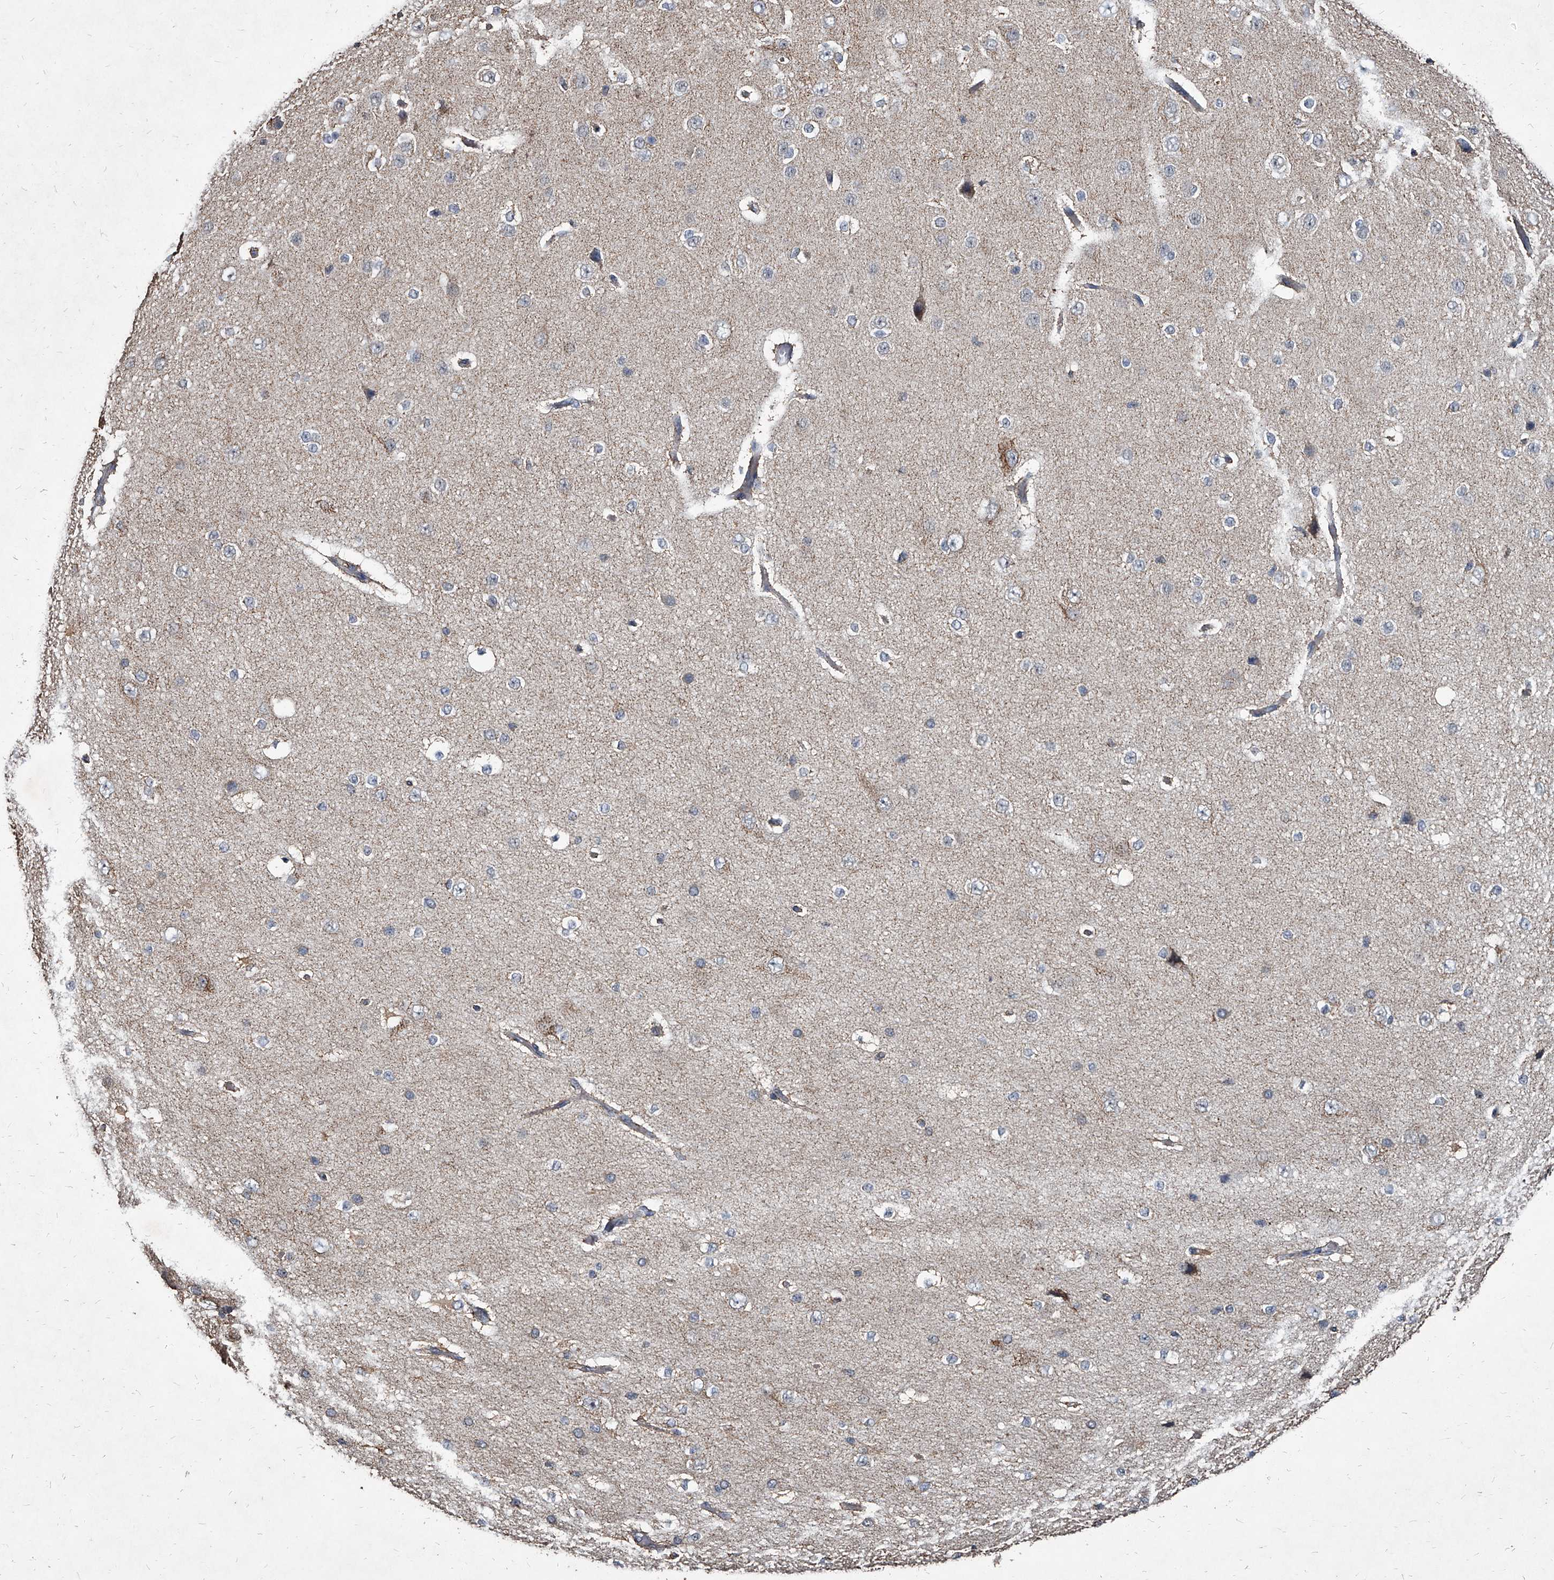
{"staining": {"intensity": "negative", "quantity": "none", "location": "none"}, "tissue": "cerebral cortex", "cell_type": "Endothelial cells", "image_type": "normal", "snomed": [{"axis": "morphology", "description": "Normal tissue, NOS"}, {"axis": "morphology", "description": "Developmental malformation"}, {"axis": "topography", "description": "Cerebral cortex"}], "caption": "Immunohistochemical staining of benign human cerebral cortex reveals no significant positivity in endothelial cells.", "gene": "GPR183", "patient": {"sex": "female", "age": 30}}